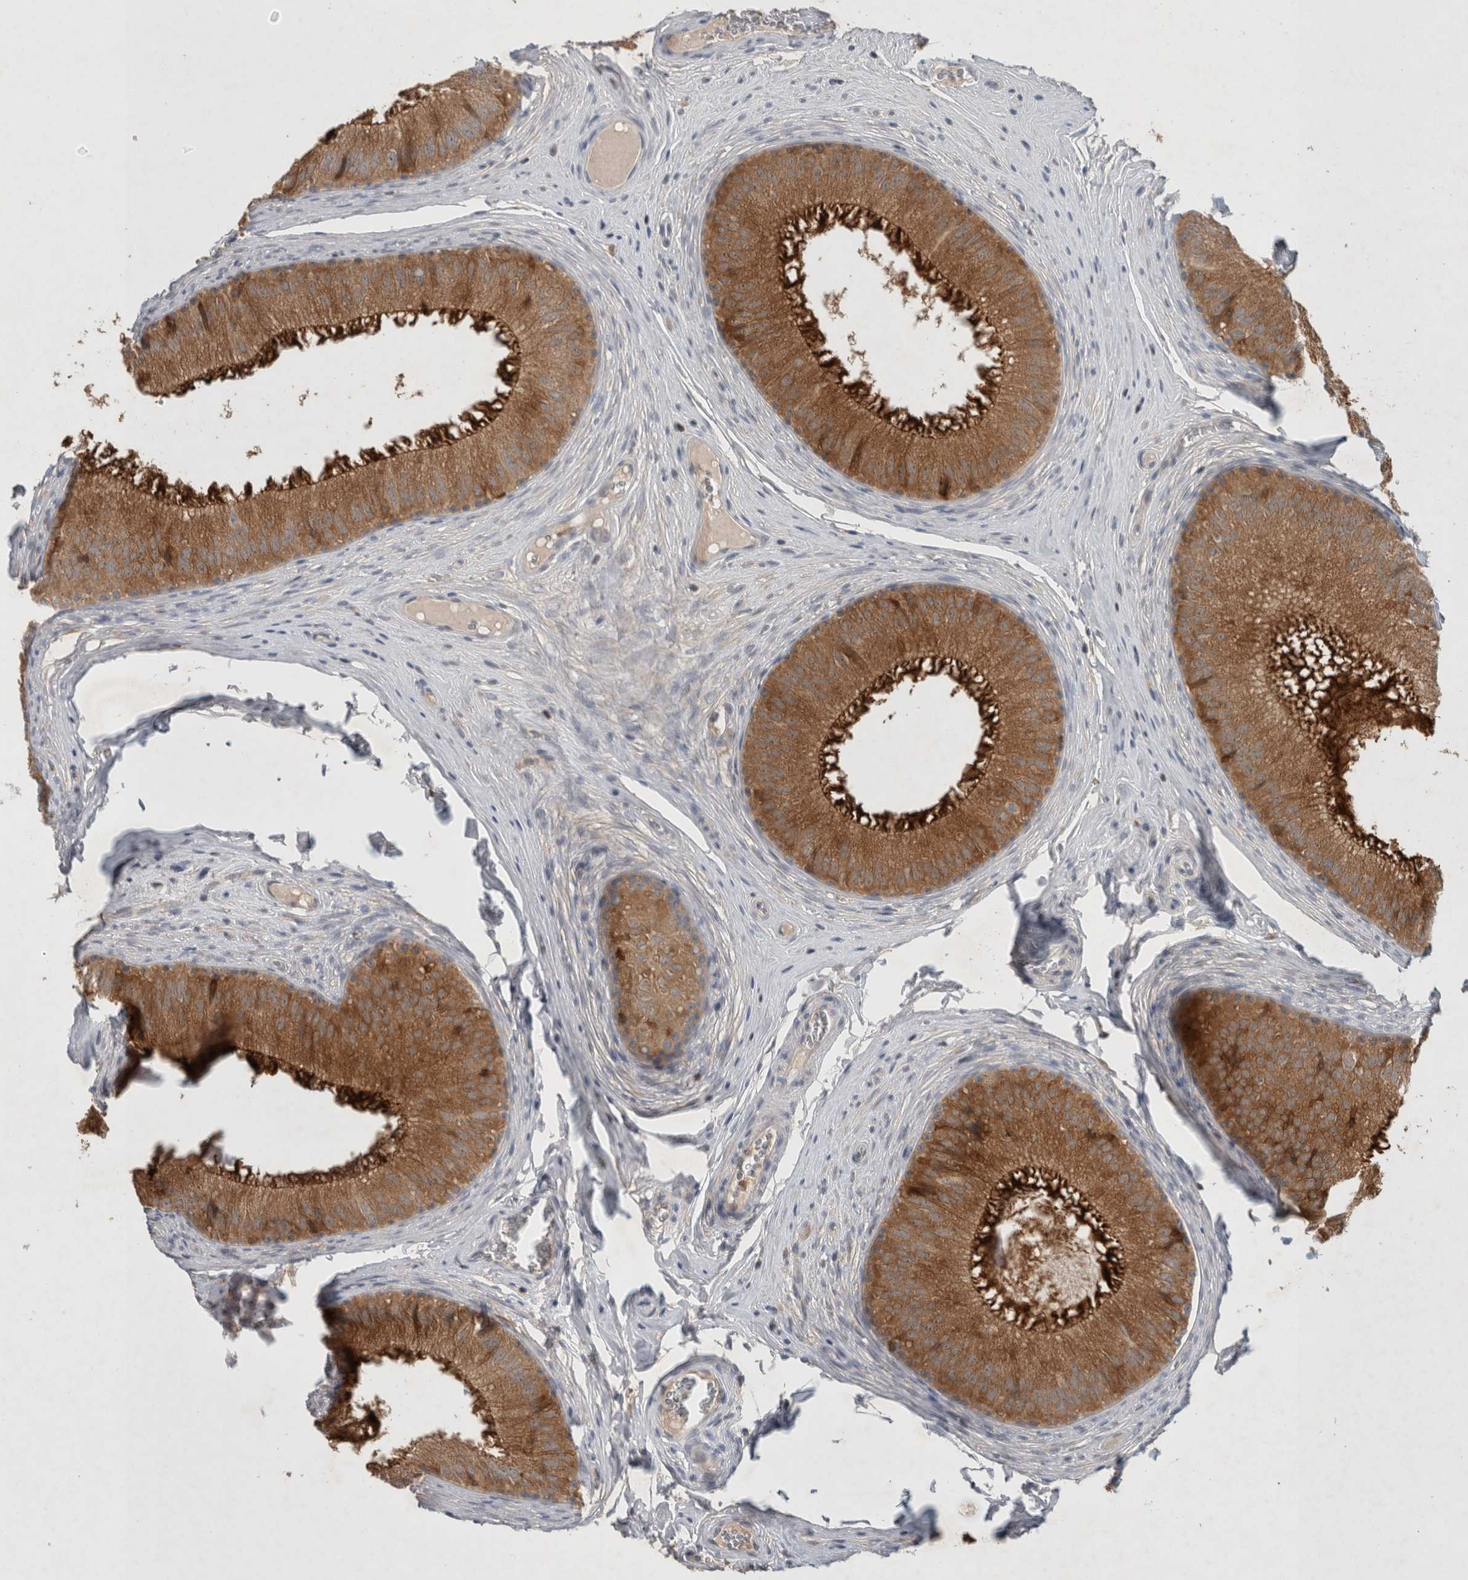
{"staining": {"intensity": "strong", "quantity": ">75%", "location": "cytoplasmic/membranous"}, "tissue": "epididymis", "cell_type": "Glandular cells", "image_type": "normal", "snomed": [{"axis": "morphology", "description": "Normal tissue, NOS"}, {"axis": "topography", "description": "Epididymis"}], "caption": "IHC image of unremarkable epididymis: human epididymis stained using immunohistochemistry shows high levels of strong protein expression localized specifically in the cytoplasmic/membranous of glandular cells, appearing as a cytoplasmic/membranous brown color.", "gene": "GFRA2", "patient": {"sex": "male", "age": 32}}